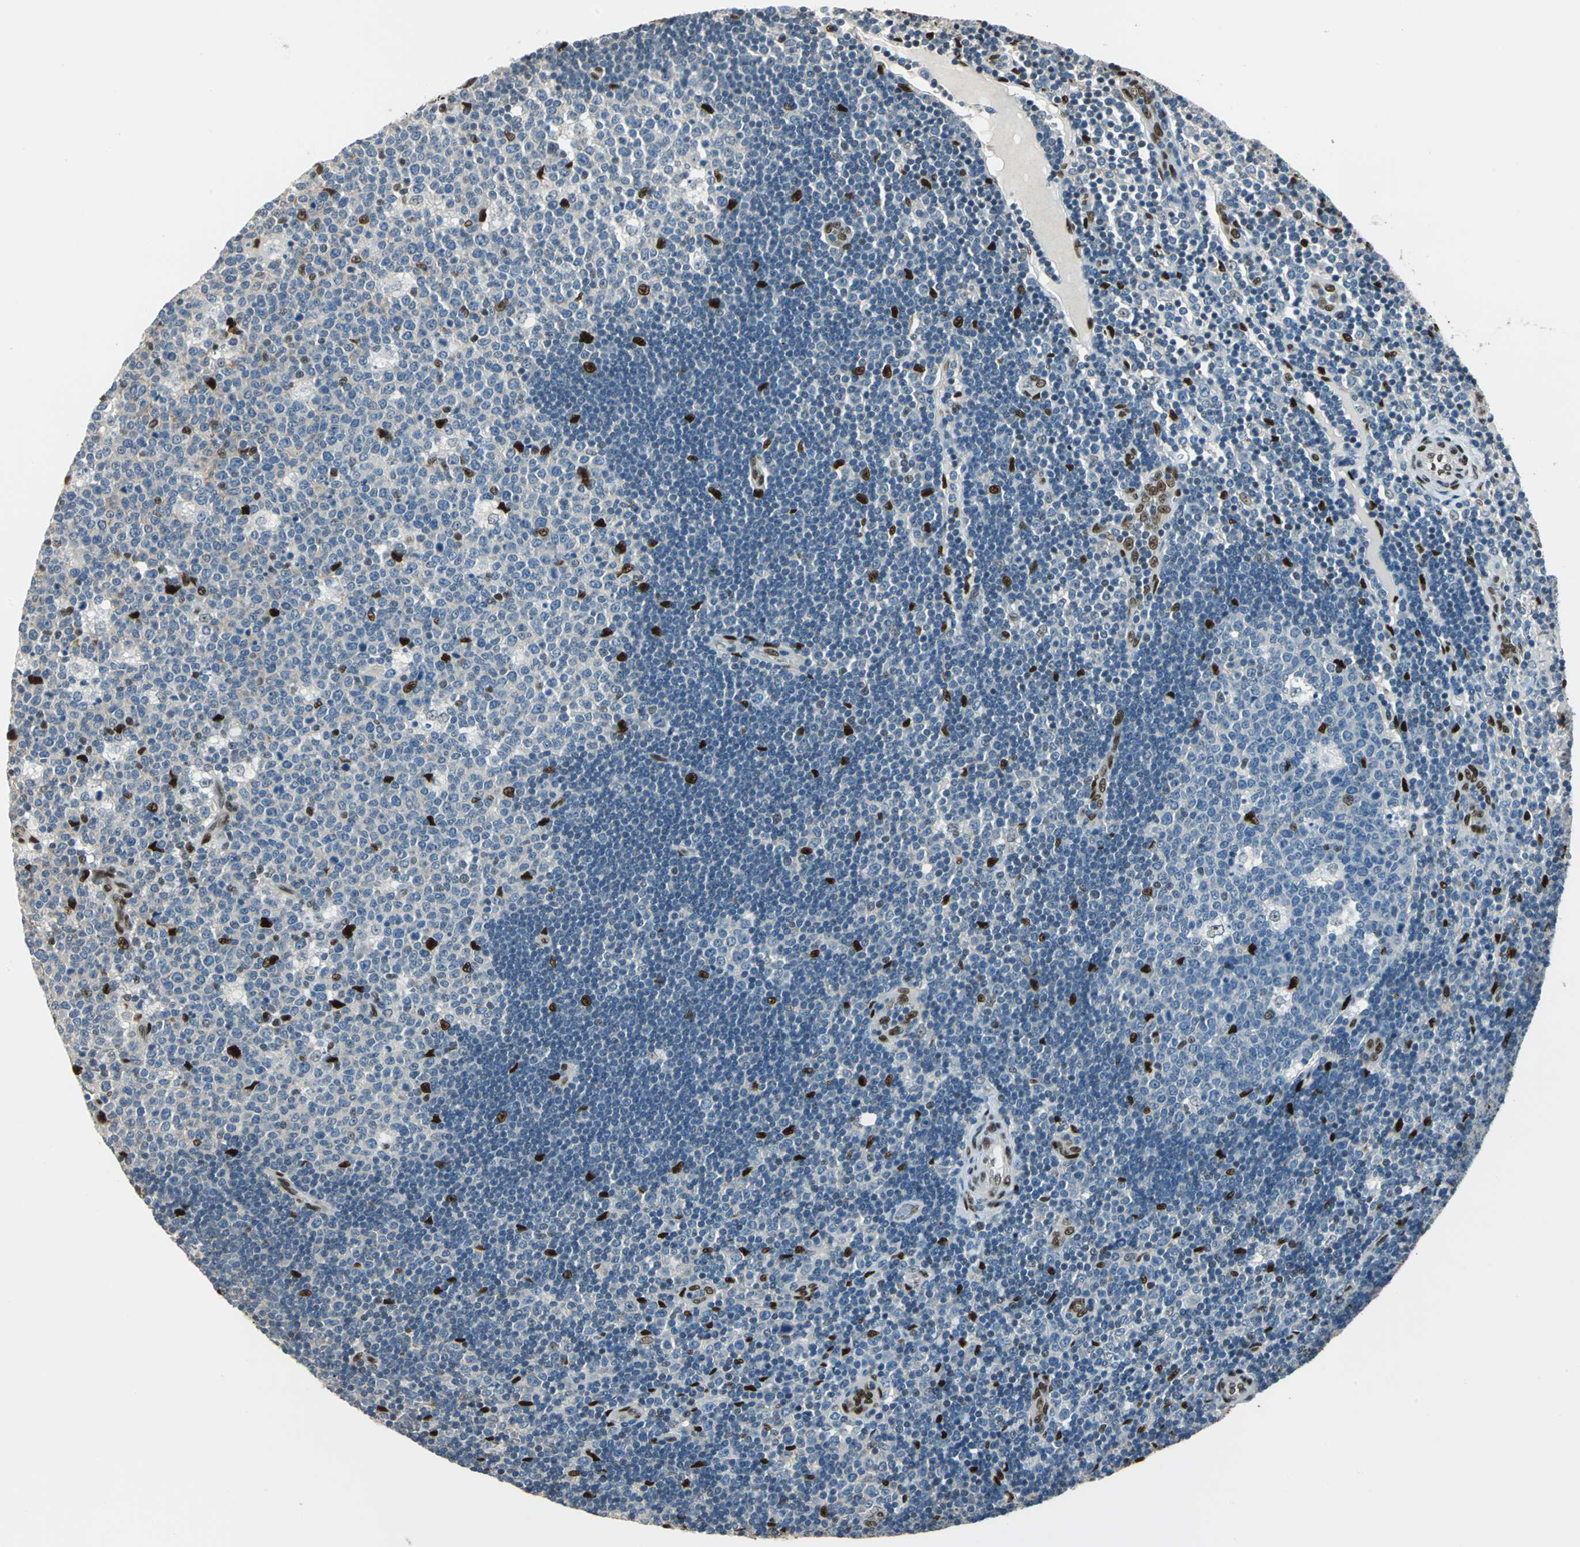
{"staining": {"intensity": "strong", "quantity": "<25%", "location": "nuclear"}, "tissue": "lymph node", "cell_type": "Germinal center cells", "image_type": "normal", "snomed": [{"axis": "morphology", "description": "Normal tissue, NOS"}, {"axis": "topography", "description": "Lymph node"}, {"axis": "topography", "description": "Salivary gland"}], "caption": "IHC photomicrograph of benign lymph node: human lymph node stained using IHC reveals medium levels of strong protein expression localized specifically in the nuclear of germinal center cells, appearing as a nuclear brown color.", "gene": "NFIA", "patient": {"sex": "male", "age": 8}}